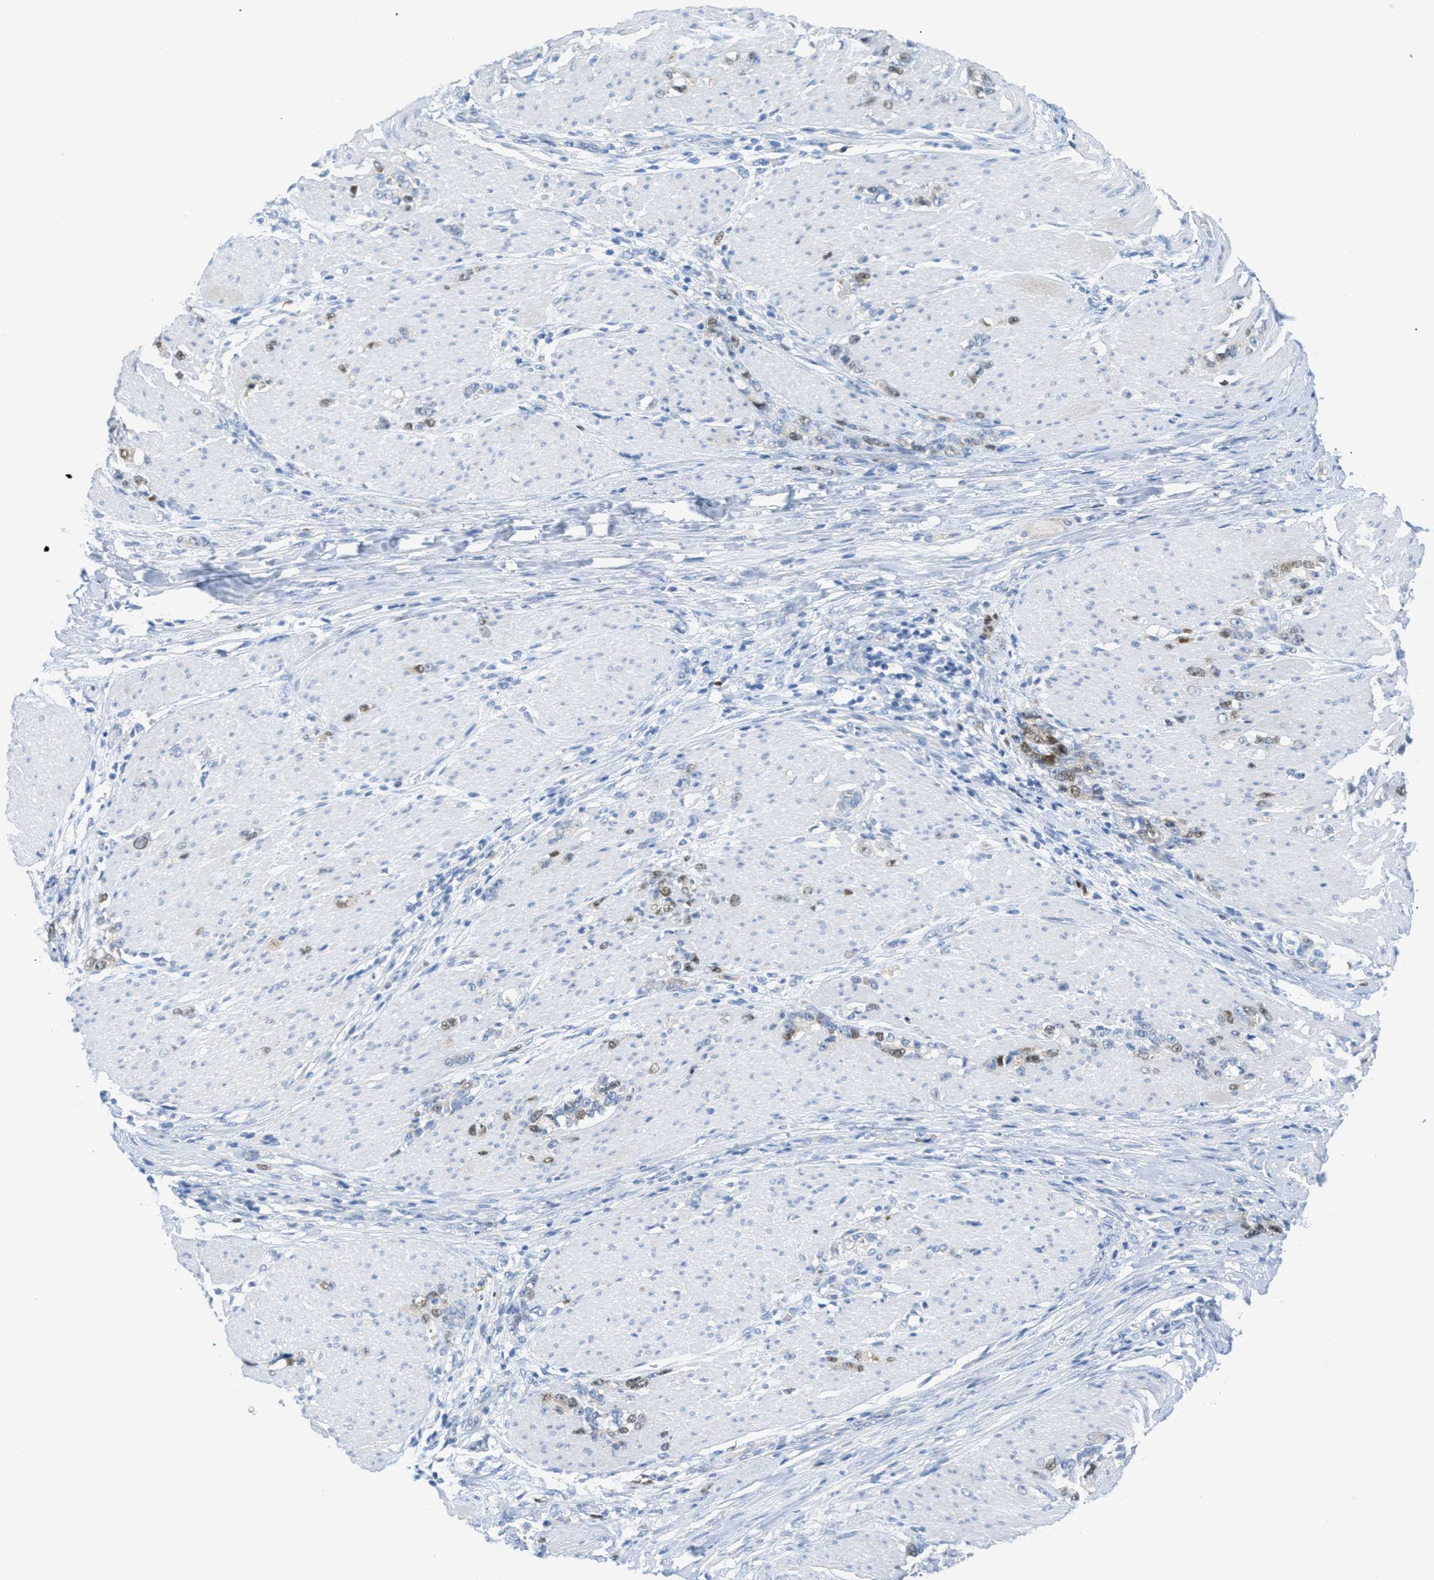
{"staining": {"intensity": "moderate", "quantity": ">75%", "location": "nuclear"}, "tissue": "stomach cancer", "cell_type": "Tumor cells", "image_type": "cancer", "snomed": [{"axis": "morphology", "description": "Adenocarcinoma, NOS"}, {"axis": "topography", "description": "Stomach, lower"}], "caption": "Immunohistochemistry (IHC) image of neoplastic tissue: stomach cancer stained using IHC demonstrates medium levels of moderate protein expression localized specifically in the nuclear of tumor cells, appearing as a nuclear brown color.", "gene": "ORC6", "patient": {"sex": "male", "age": 88}}